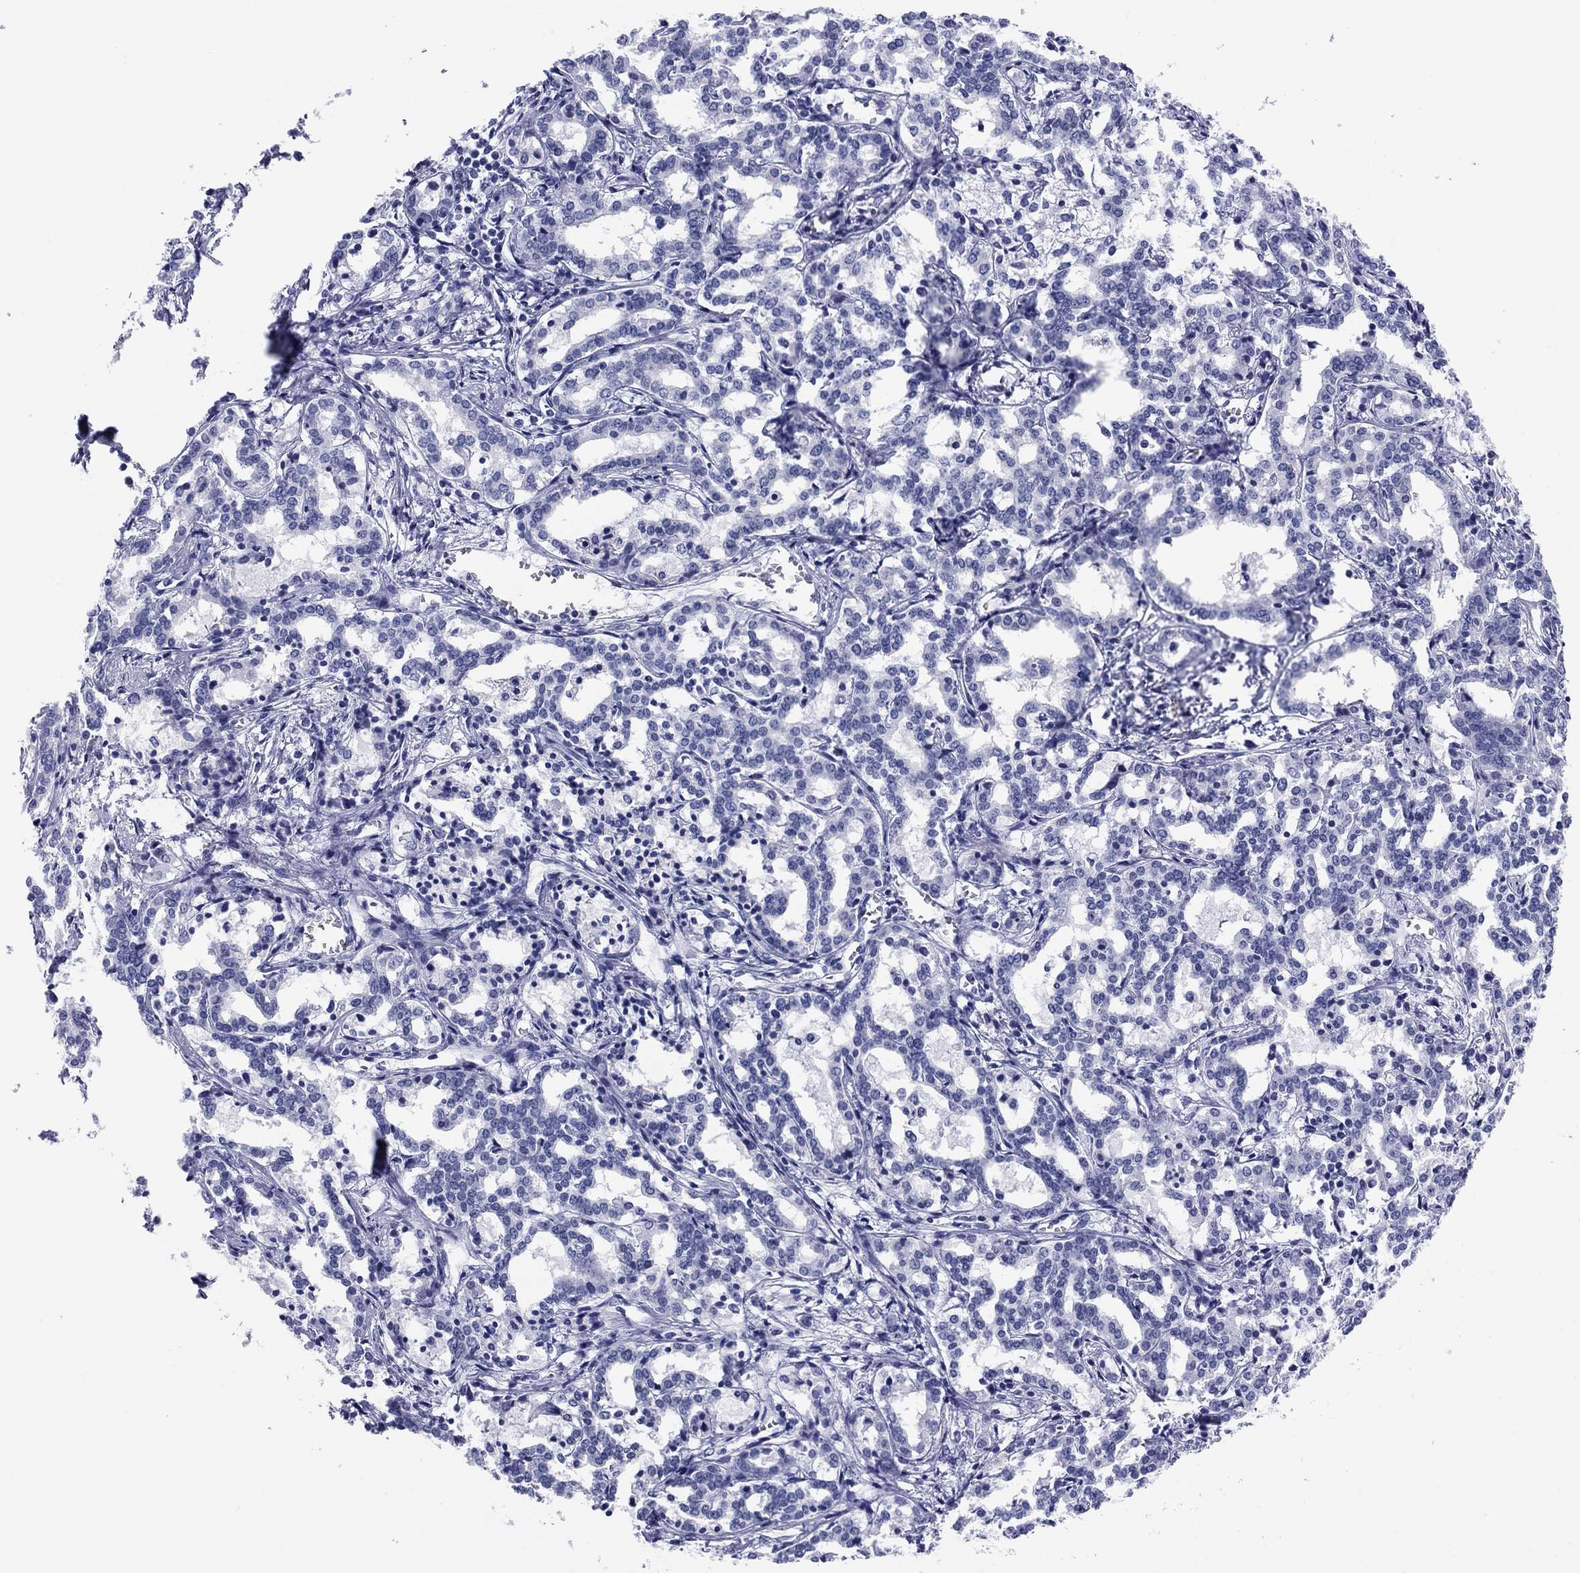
{"staining": {"intensity": "negative", "quantity": "none", "location": "none"}, "tissue": "liver cancer", "cell_type": "Tumor cells", "image_type": "cancer", "snomed": [{"axis": "morphology", "description": "Cholangiocarcinoma"}, {"axis": "topography", "description": "Liver"}], "caption": "Protein analysis of cholangiocarcinoma (liver) shows no significant expression in tumor cells.", "gene": "KCNH1", "patient": {"sex": "female", "age": 47}}